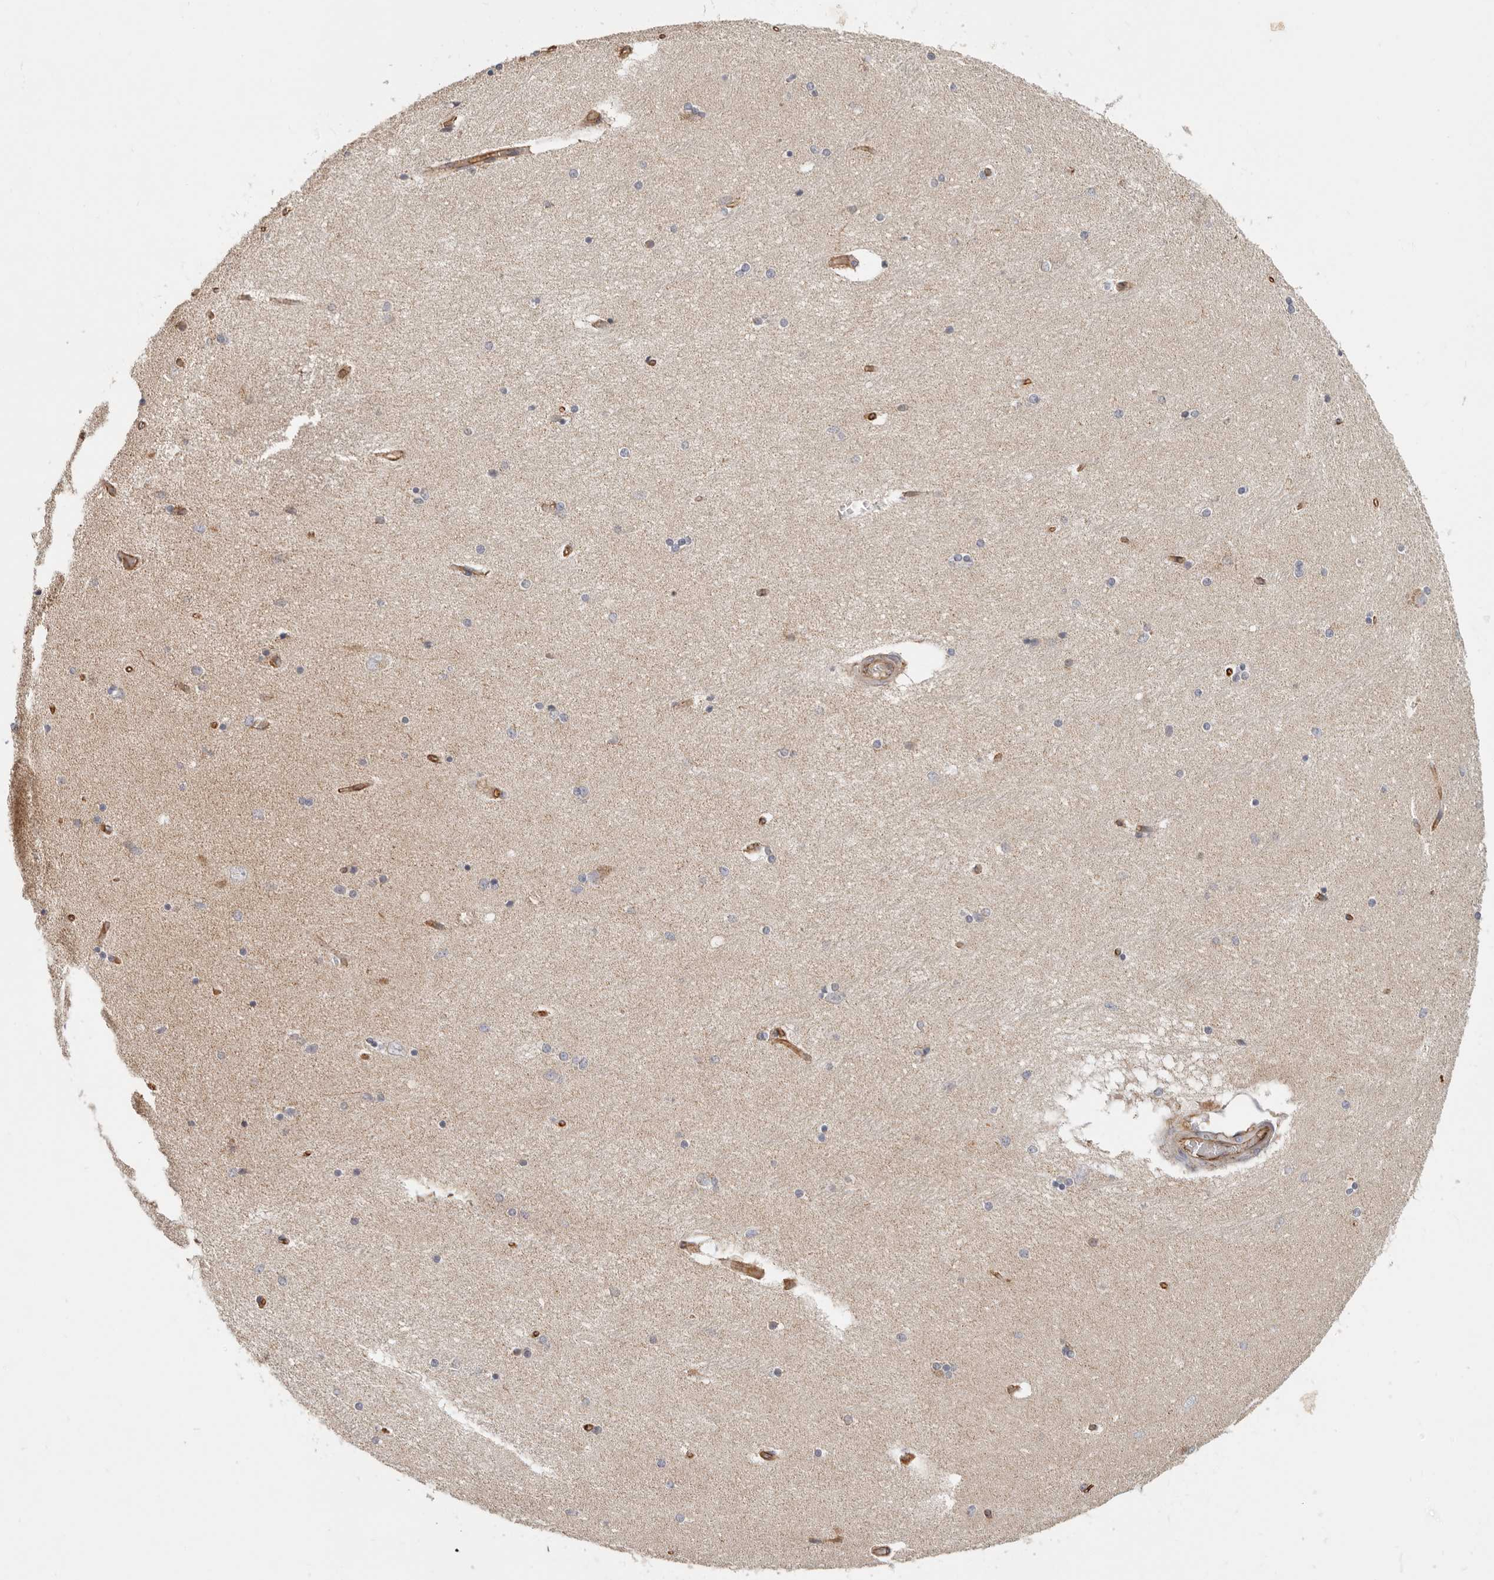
{"staining": {"intensity": "negative", "quantity": "none", "location": "none"}, "tissue": "hippocampus", "cell_type": "Glial cells", "image_type": "normal", "snomed": [{"axis": "morphology", "description": "Normal tissue, NOS"}, {"axis": "topography", "description": "Hippocampus"}], "caption": "IHC histopathology image of benign hippocampus: human hippocampus stained with DAB reveals no significant protein staining in glial cells.", "gene": "SPRING1", "patient": {"sex": "female", "age": 54}}